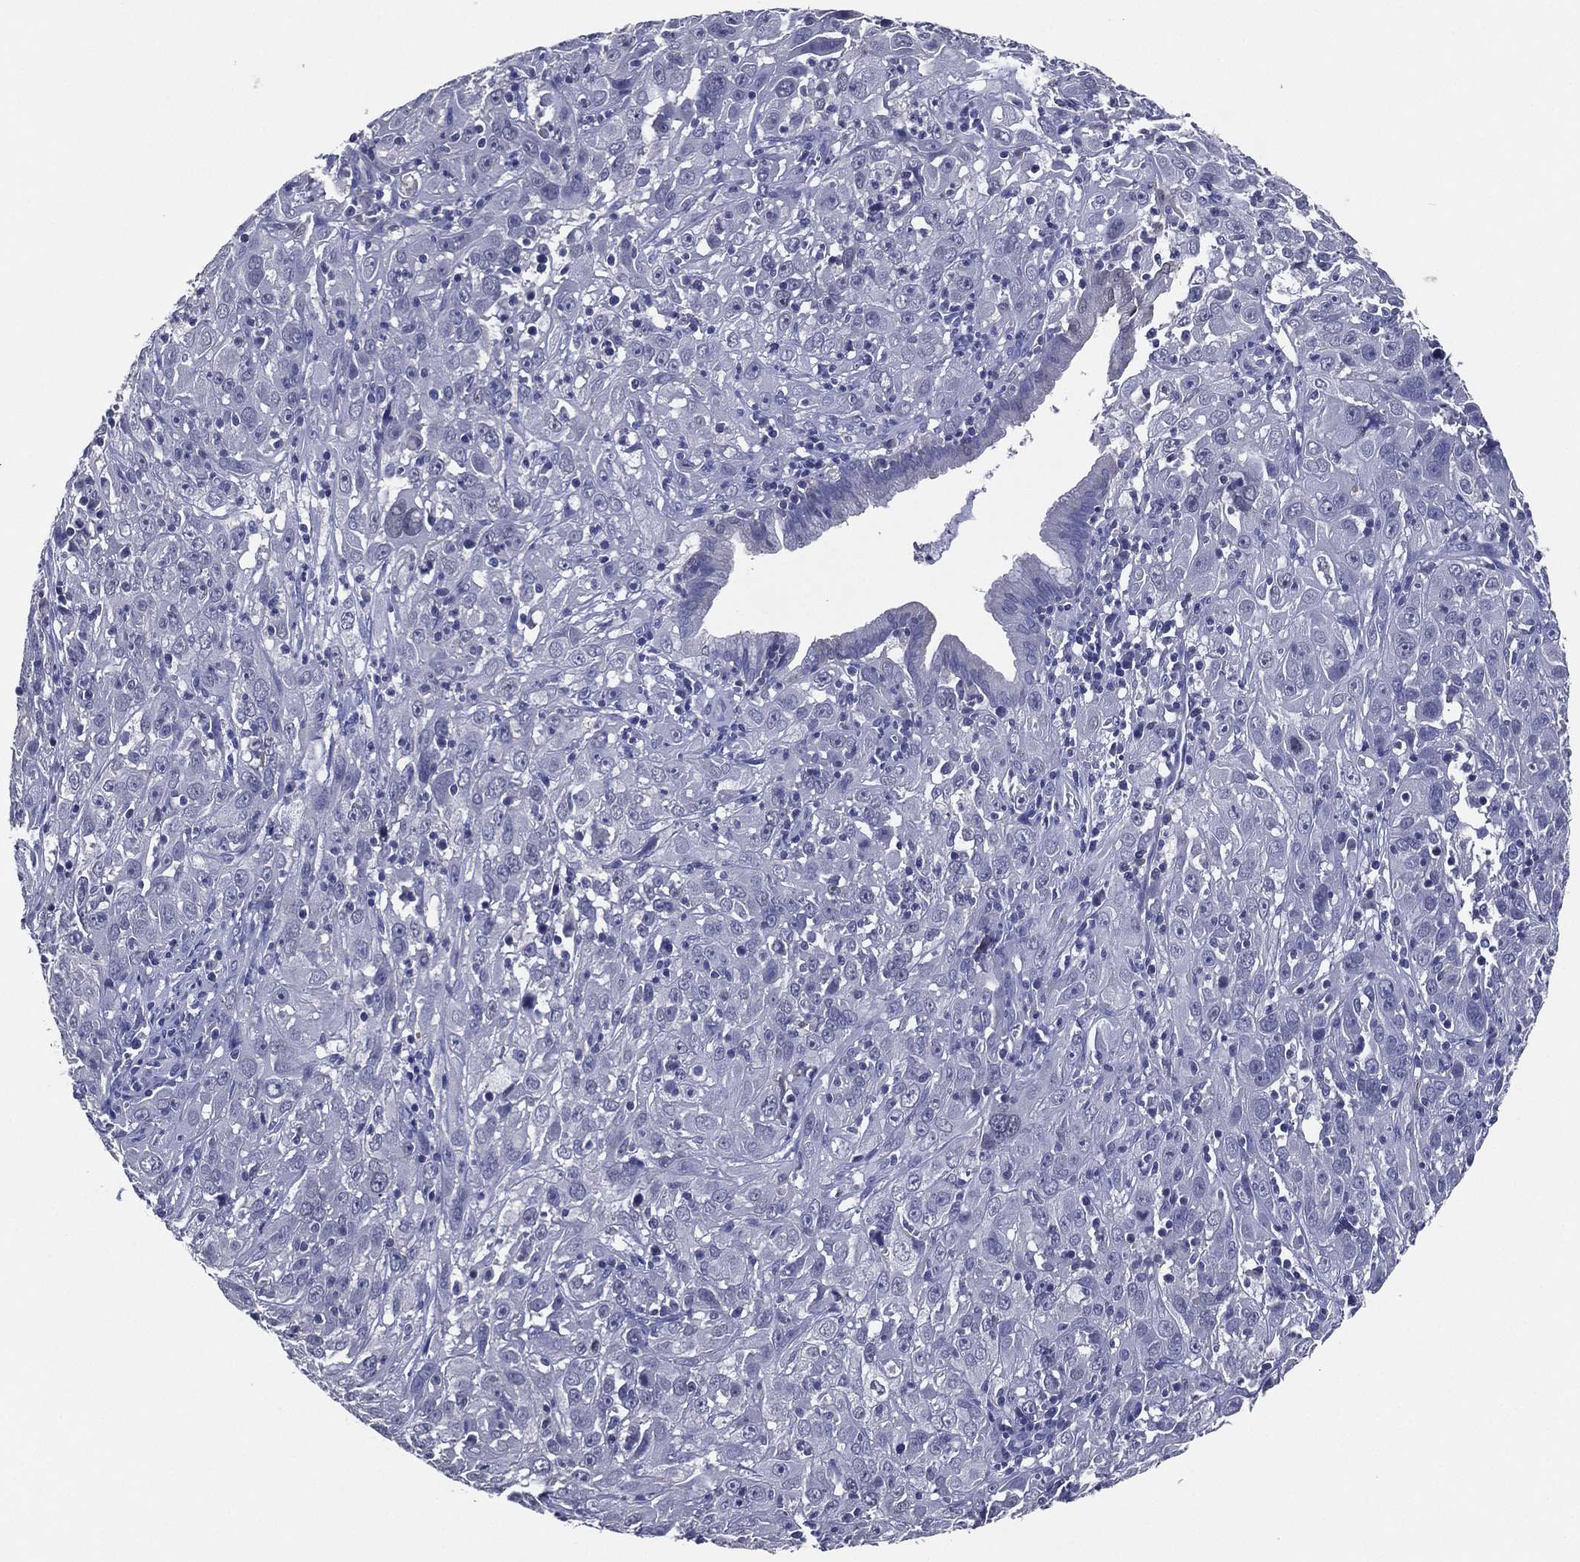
{"staining": {"intensity": "negative", "quantity": "none", "location": "none"}, "tissue": "cervical cancer", "cell_type": "Tumor cells", "image_type": "cancer", "snomed": [{"axis": "morphology", "description": "Squamous cell carcinoma, NOS"}, {"axis": "topography", "description": "Cervix"}], "caption": "Immunohistochemistry (IHC) image of neoplastic tissue: human cervical cancer stained with DAB (3,3'-diaminobenzidine) displays no significant protein positivity in tumor cells.", "gene": "TFAP2A", "patient": {"sex": "female", "age": 32}}